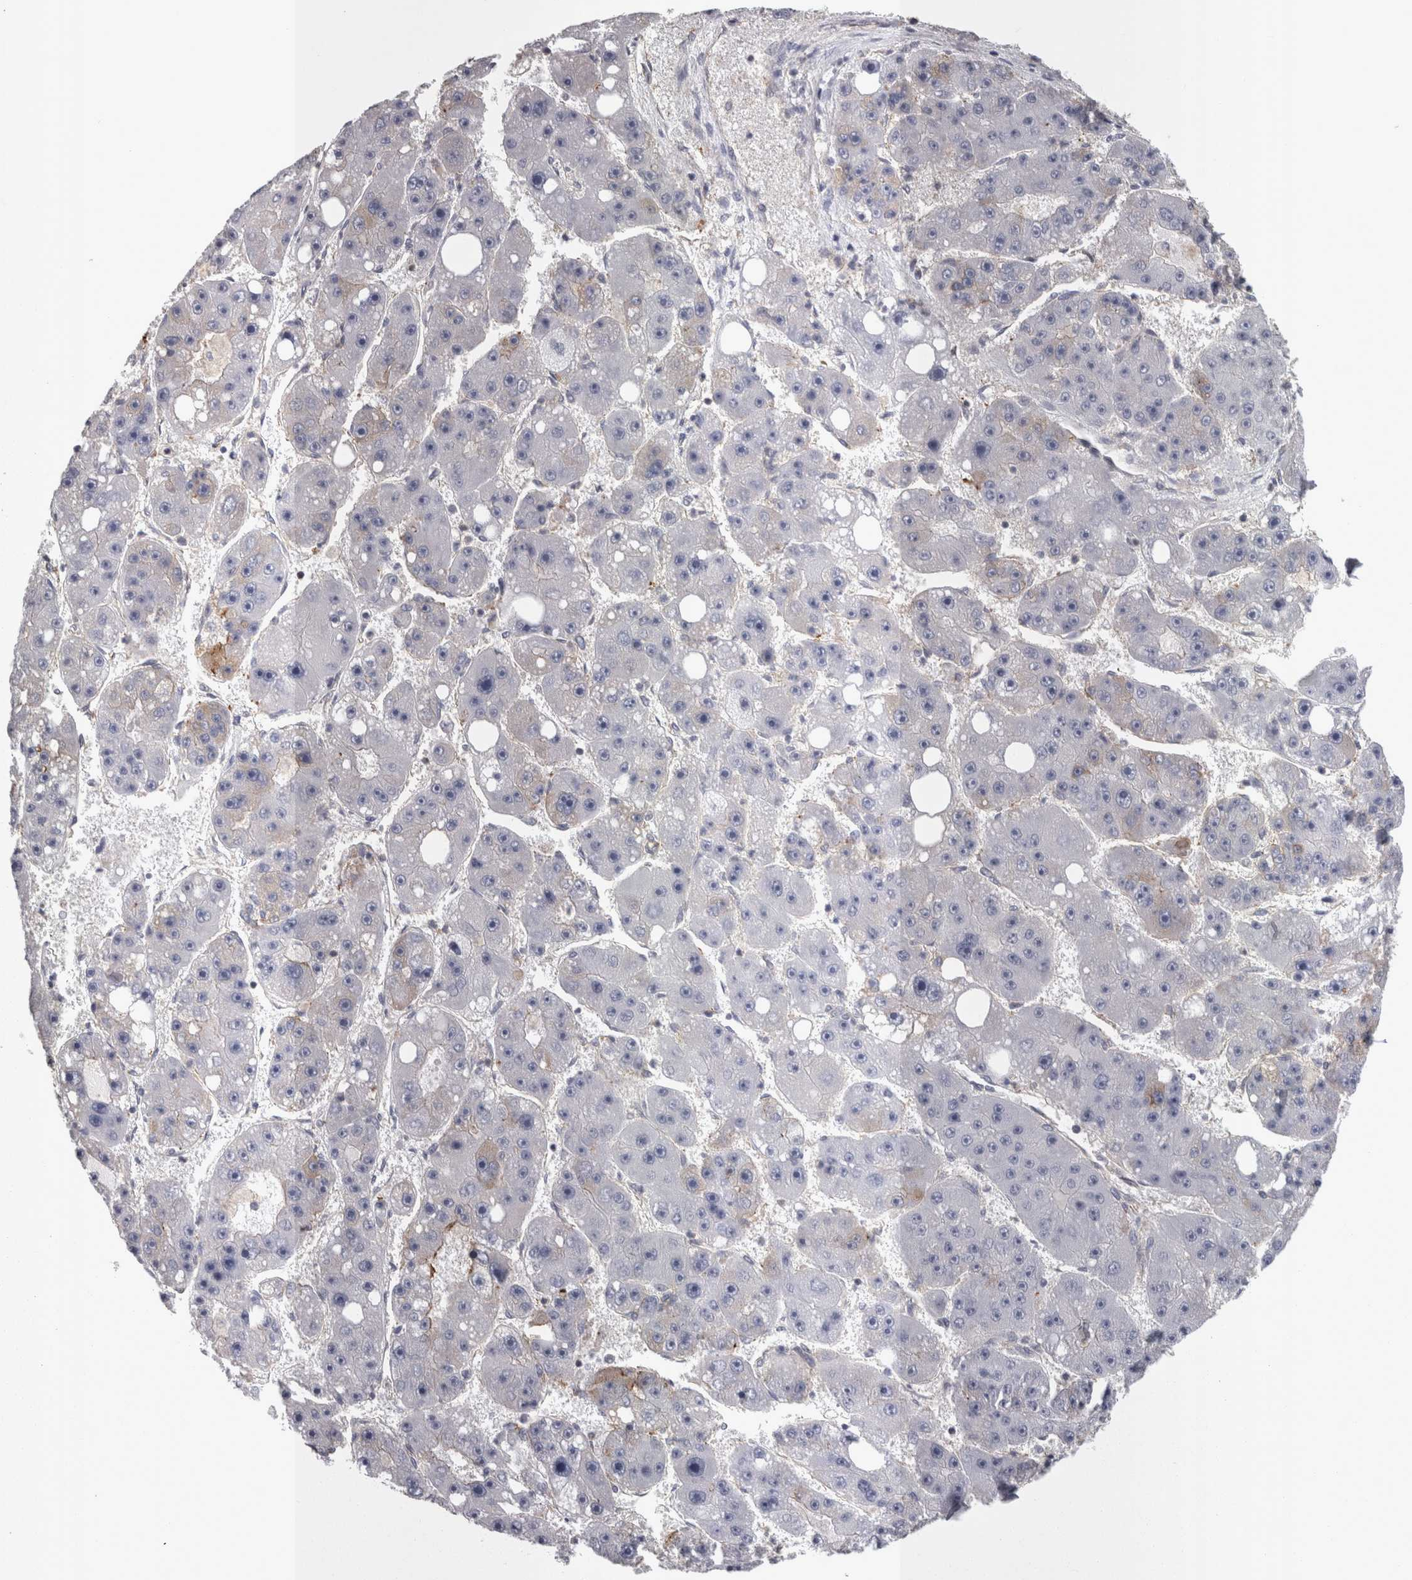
{"staining": {"intensity": "weak", "quantity": "<25%", "location": "cytoplasmic/membranous"}, "tissue": "liver cancer", "cell_type": "Tumor cells", "image_type": "cancer", "snomed": [{"axis": "morphology", "description": "Carcinoma, Hepatocellular, NOS"}, {"axis": "topography", "description": "Liver"}], "caption": "The histopathology image displays no significant staining in tumor cells of liver cancer.", "gene": "LYZL6", "patient": {"sex": "female", "age": 61}}